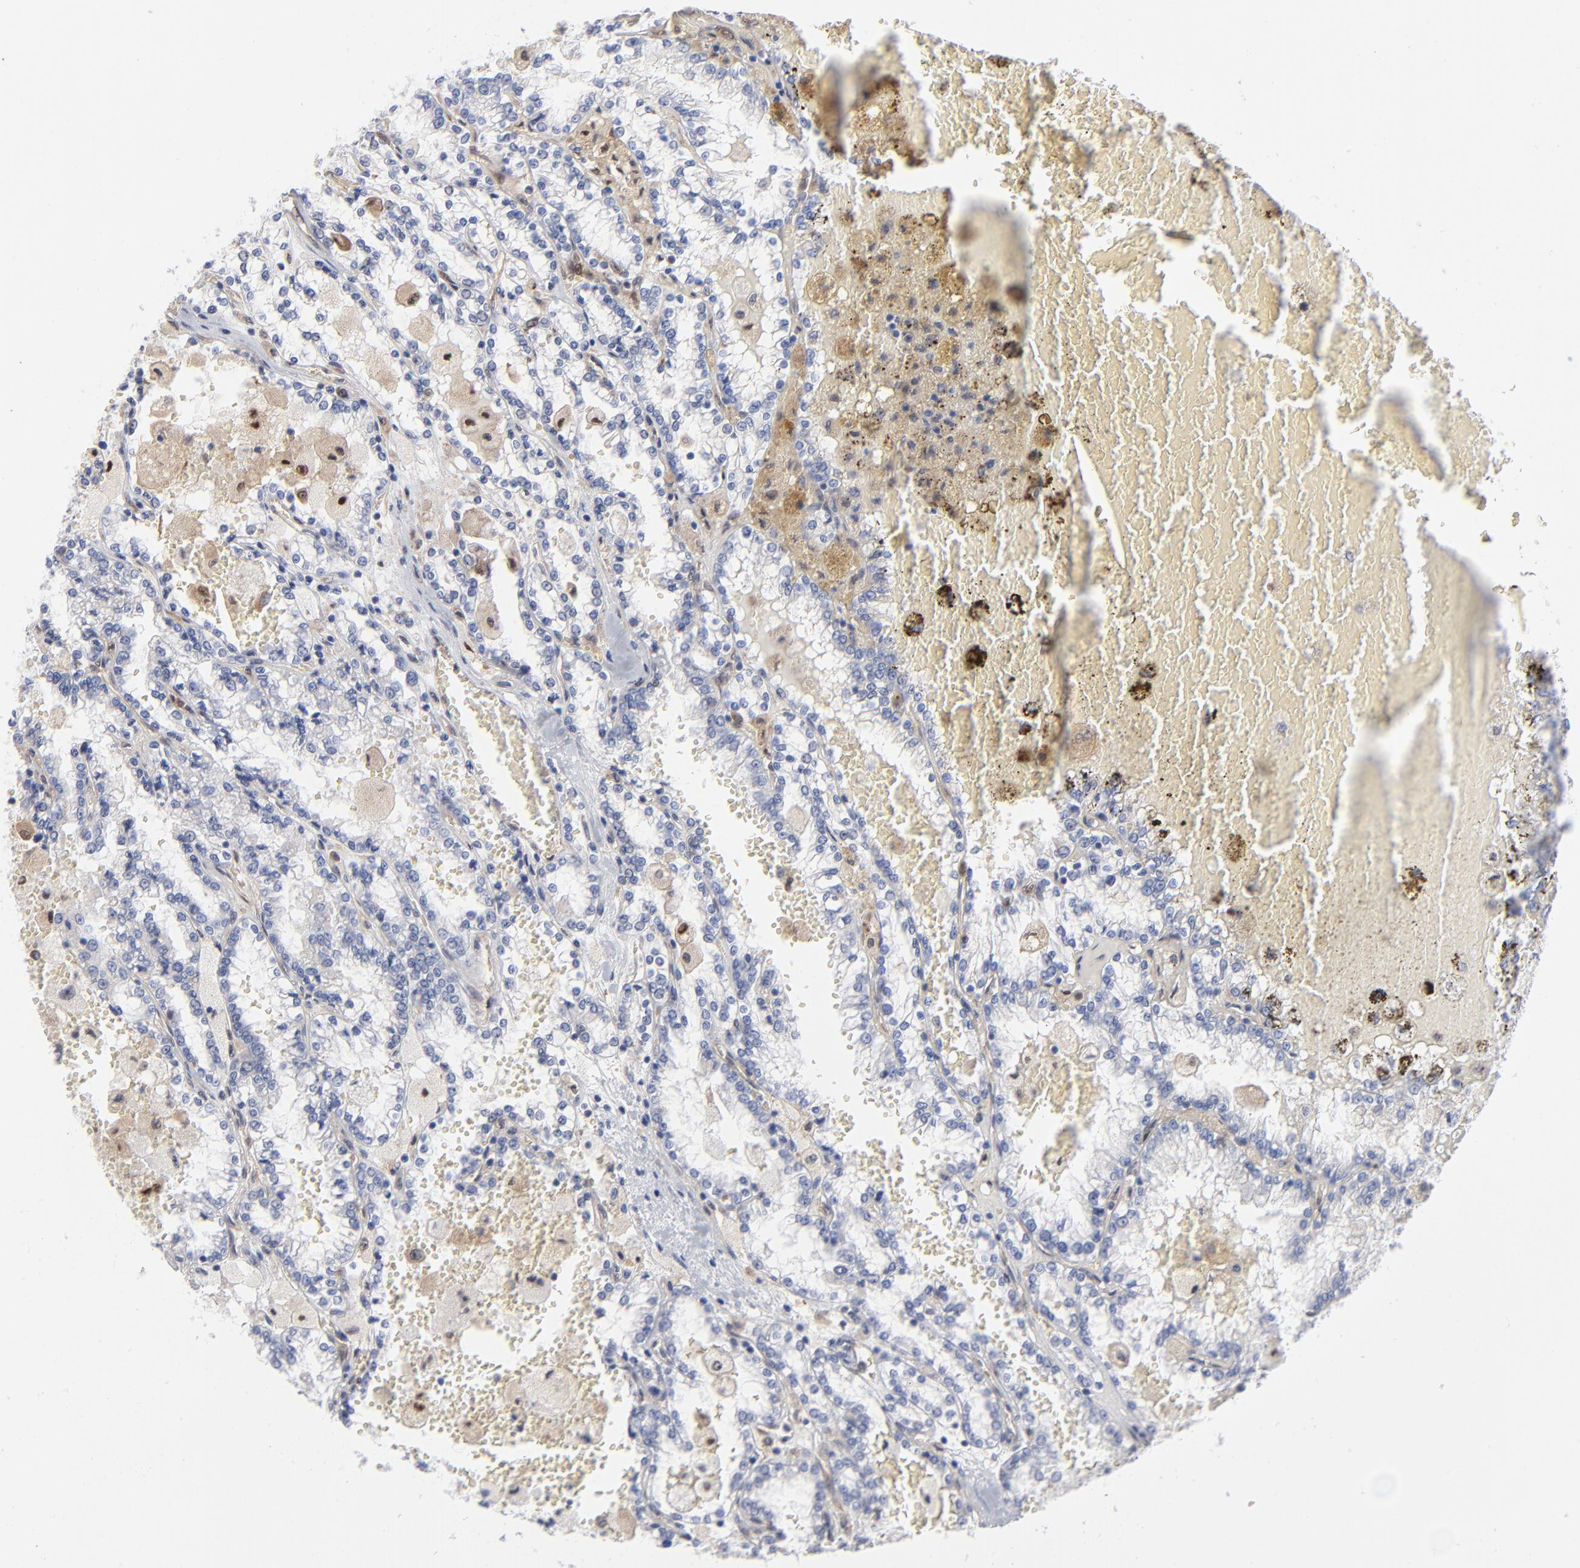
{"staining": {"intensity": "negative", "quantity": "none", "location": "none"}, "tissue": "renal cancer", "cell_type": "Tumor cells", "image_type": "cancer", "snomed": [{"axis": "morphology", "description": "Adenocarcinoma, NOS"}, {"axis": "topography", "description": "Kidney"}], "caption": "Tumor cells show no significant positivity in renal adenocarcinoma.", "gene": "ARRB1", "patient": {"sex": "female", "age": 56}}